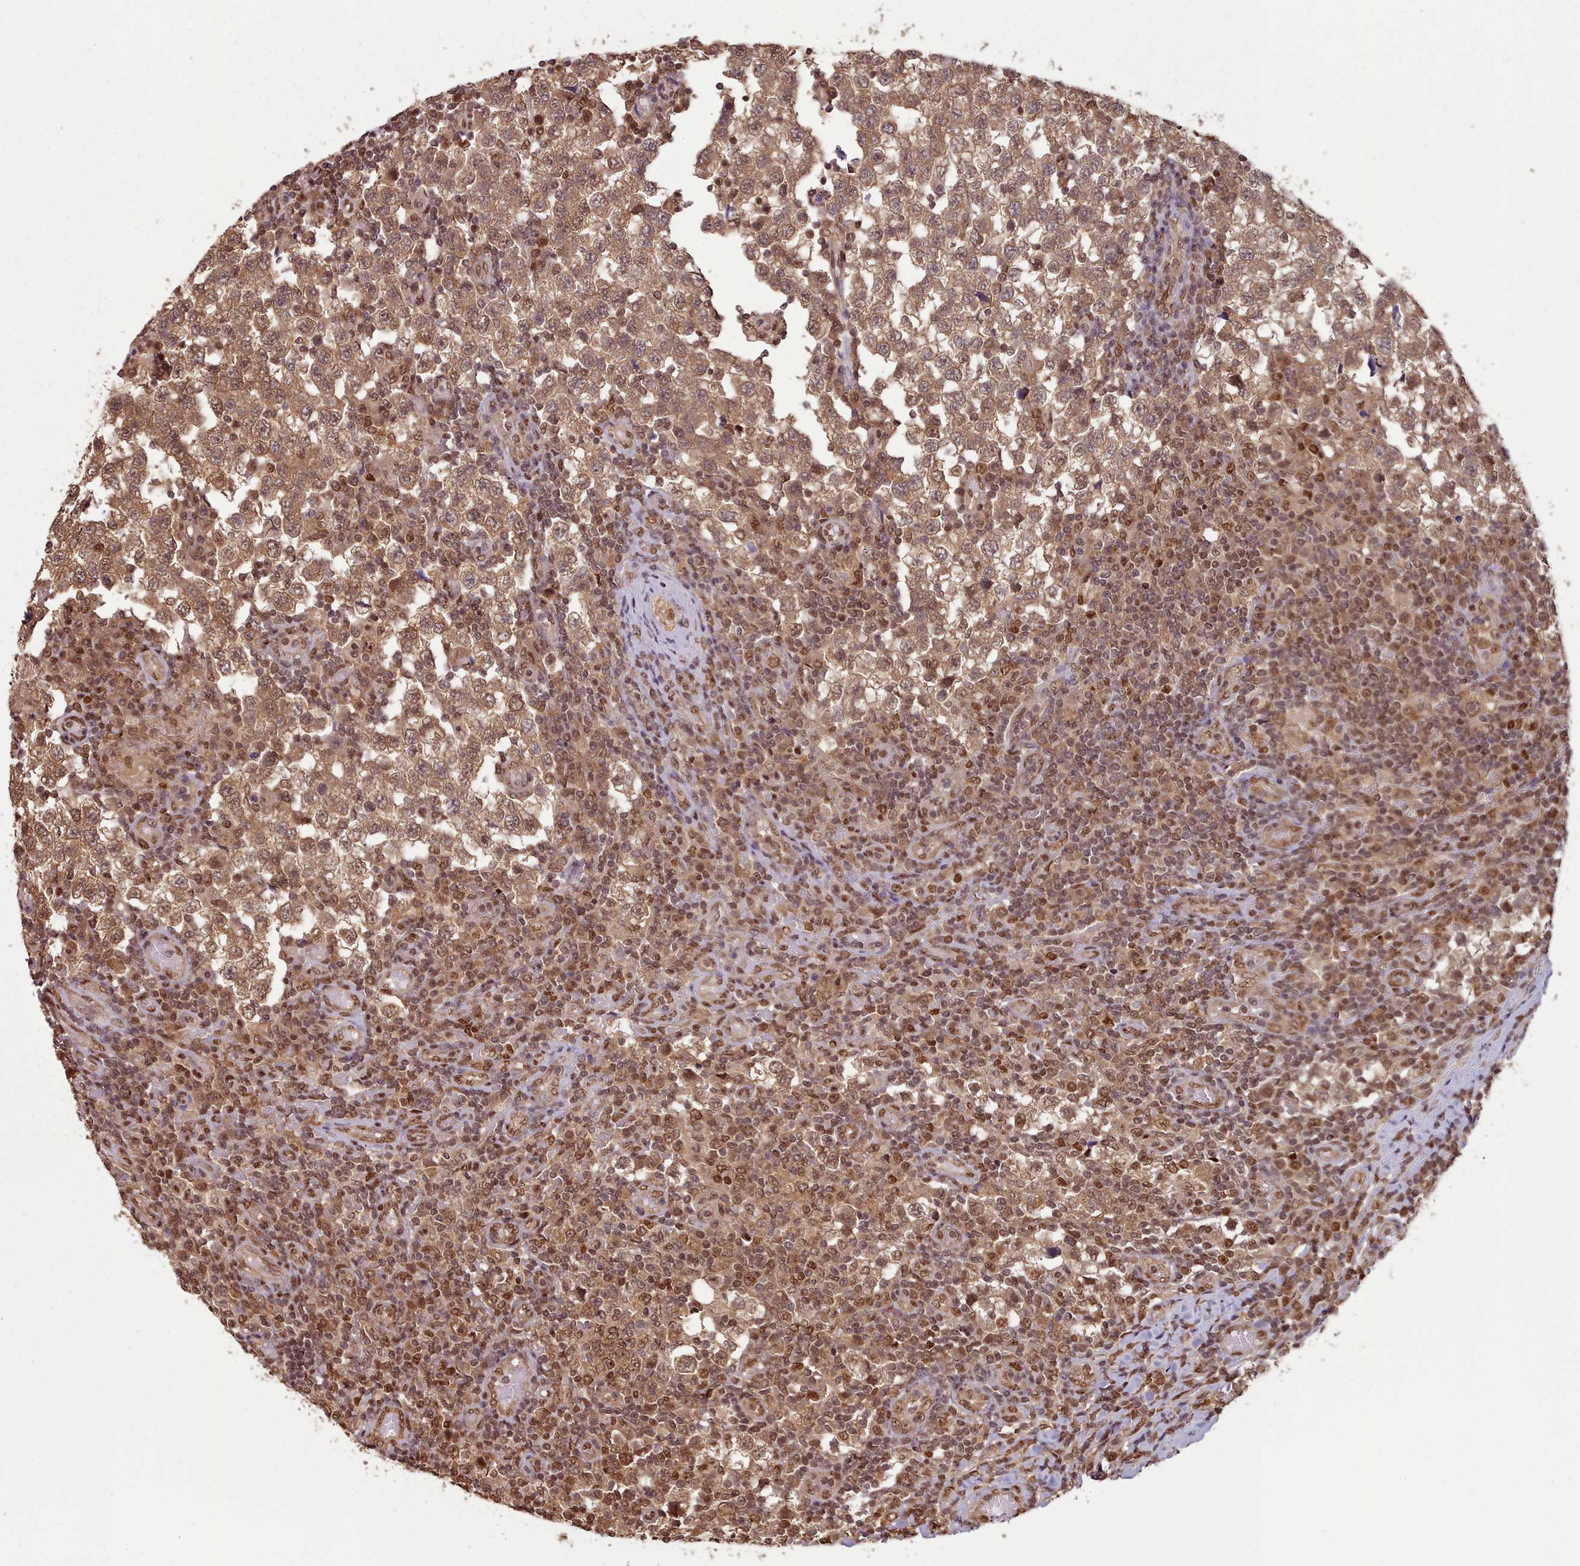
{"staining": {"intensity": "moderate", "quantity": ">75%", "location": "cytoplasmic/membranous,nuclear"}, "tissue": "testis cancer", "cell_type": "Tumor cells", "image_type": "cancer", "snomed": [{"axis": "morphology", "description": "Seminoma, NOS"}, {"axis": "topography", "description": "Testis"}], "caption": "Moderate cytoplasmic/membranous and nuclear protein expression is appreciated in approximately >75% of tumor cells in seminoma (testis).", "gene": "RPS27A", "patient": {"sex": "male", "age": 34}}